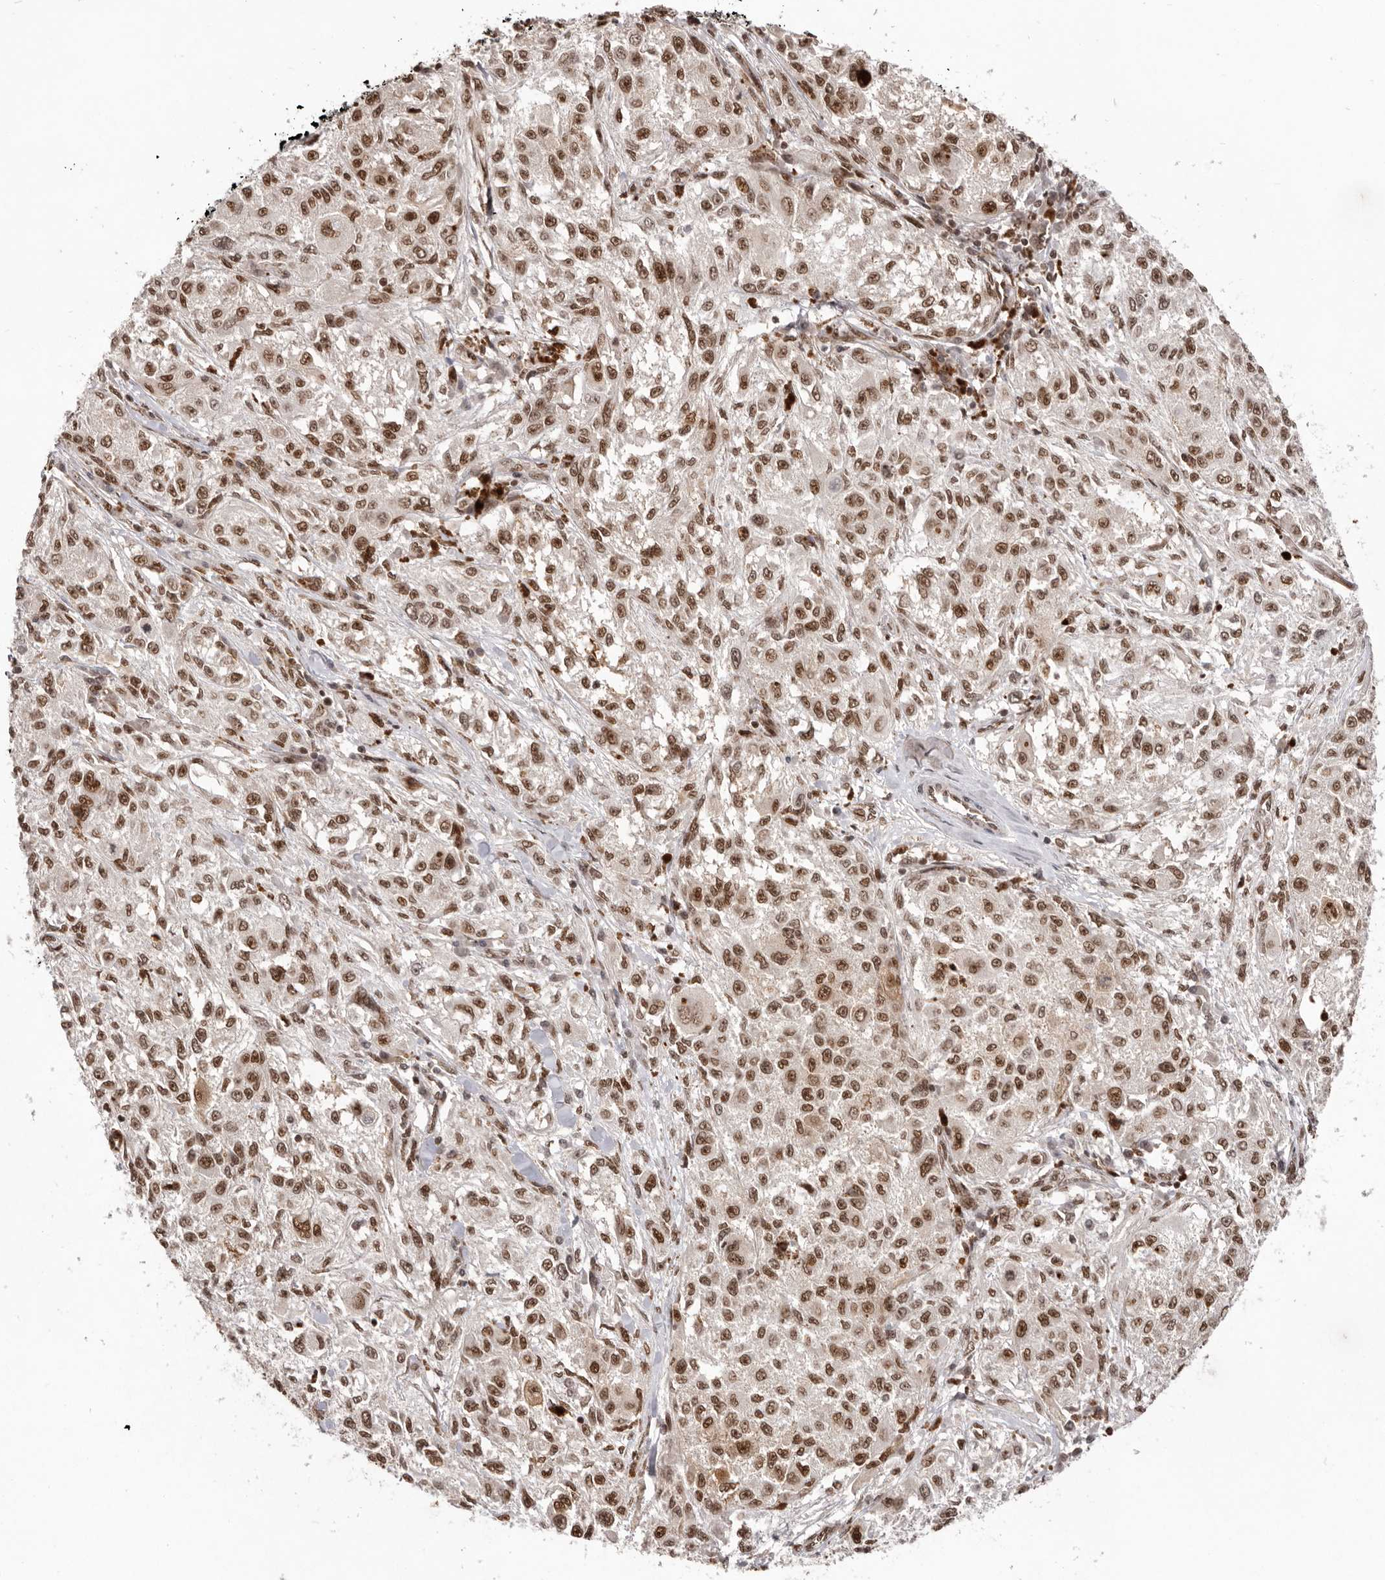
{"staining": {"intensity": "strong", "quantity": ">75%", "location": "nuclear"}, "tissue": "melanoma", "cell_type": "Tumor cells", "image_type": "cancer", "snomed": [{"axis": "morphology", "description": "Necrosis, NOS"}, {"axis": "morphology", "description": "Malignant melanoma, NOS"}, {"axis": "topography", "description": "Skin"}], "caption": "Approximately >75% of tumor cells in human malignant melanoma exhibit strong nuclear protein expression as visualized by brown immunohistochemical staining.", "gene": "CHTOP", "patient": {"sex": "female", "age": 87}}